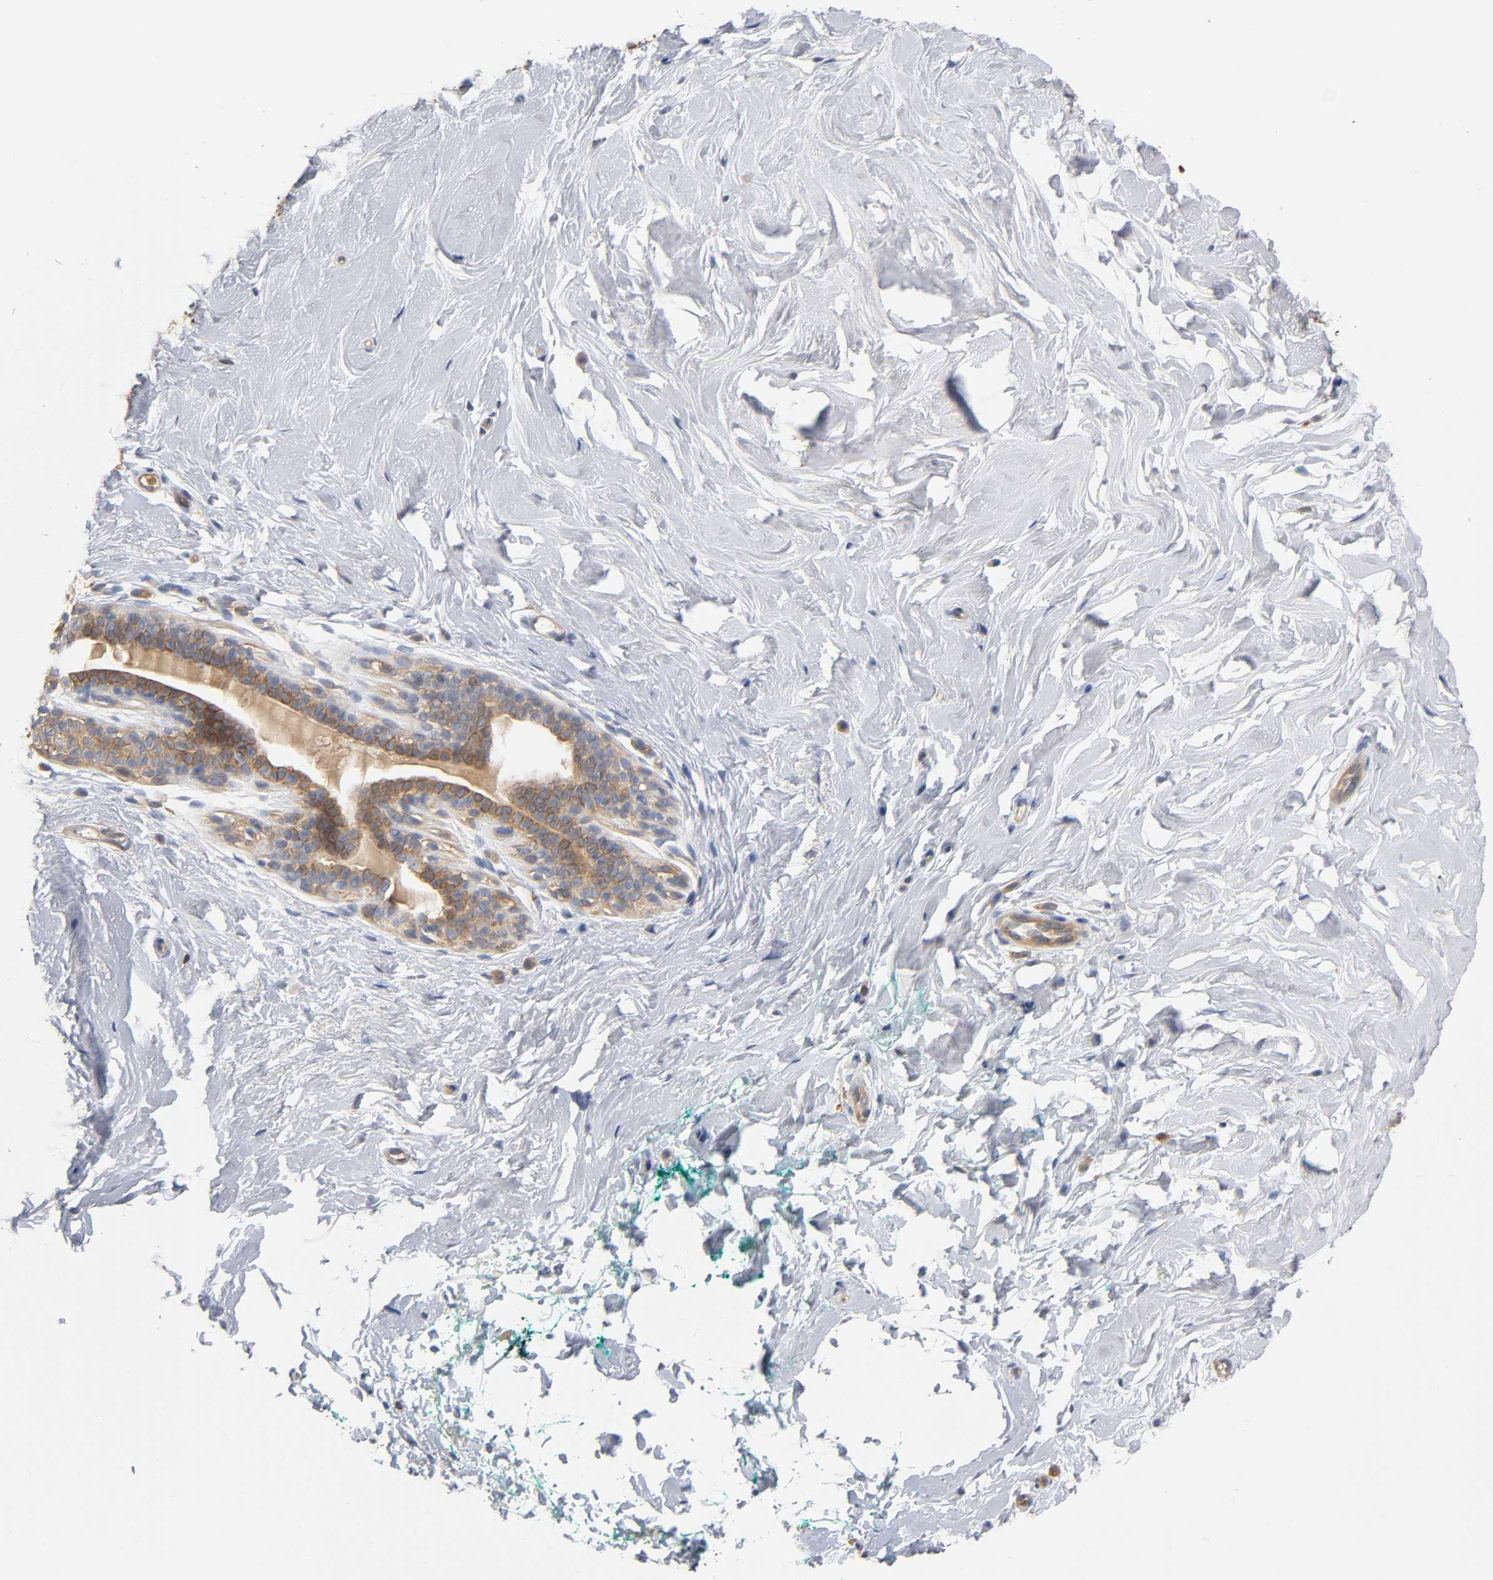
{"staining": {"intensity": "negative", "quantity": "none", "location": "none"}, "tissue": "breast", "cell_type": "Adipocytes", "image_type": "normal", "snomed": [{"axis": "morphology", "description": "Normal tissue, NOS"}, {"axis": "topography", "description": "Breast"}], "caption": "High magnification brightfield microscopy of unremarkable breast stained with DAB (brown) and counterstained with hematoxylin (blue): adipocytes show no significant expression. Brightfield microscopy of IHC stained with DAB (brown) and hematoxylin (blue), captured at high magnification.", "gene": "ACTR2", "patient": {"sex": "female", "age": 52}}